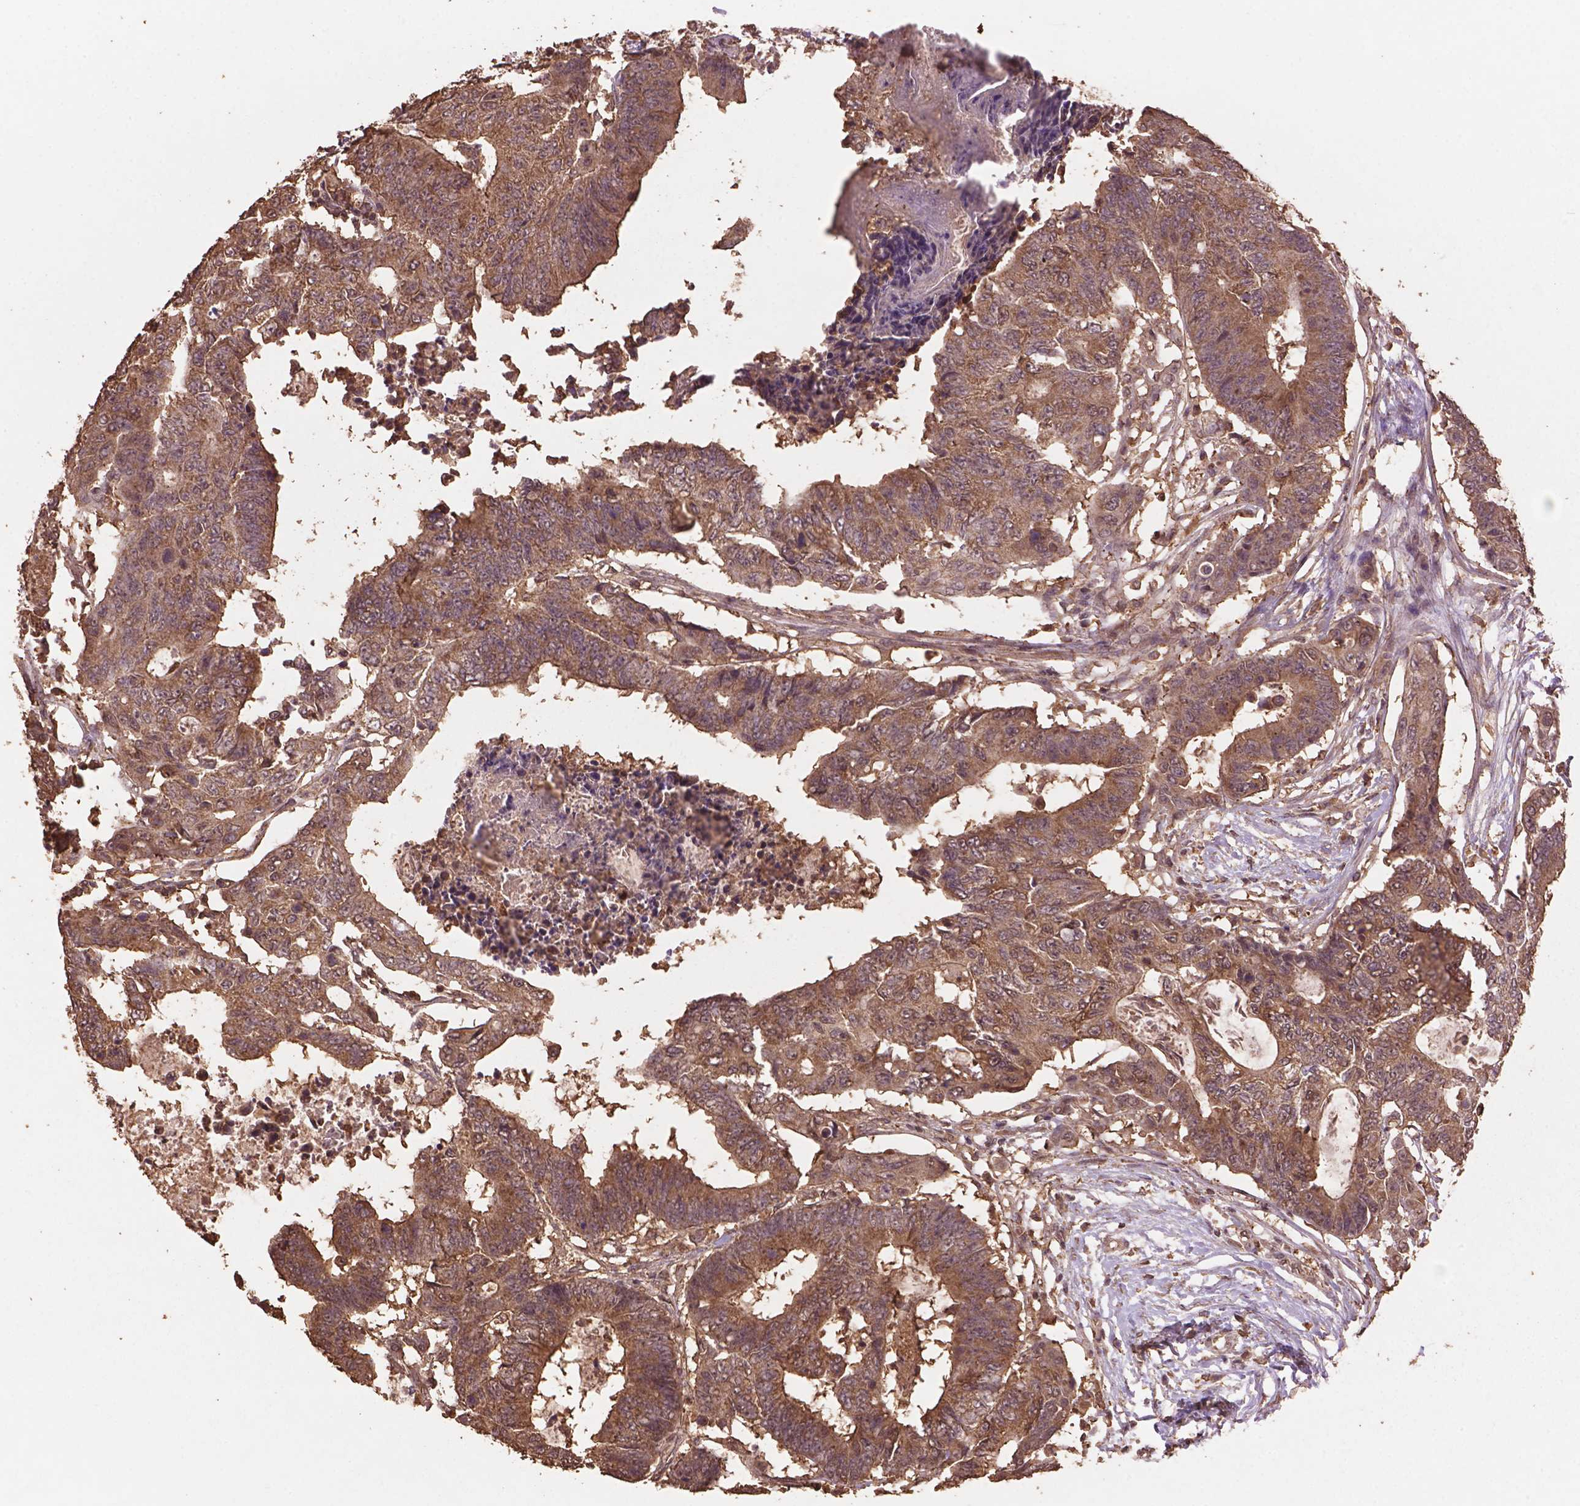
{"staining": {"intensity": "weak", "quantity": ">75%", "location": "cytoplasmic/membranous"}, "tissue": "colorectal cancer", "cell_type": "Tumor cells", "image_type": "cancer", "snomed": [{"axis": "morphology", "description": "Adenocarcinoma, NOS"}, {"axis": "topography", "description": "Colon"}], "caption": "Immunohistochemical staining of human colorectal cancer displays low levels of weak cytoplasmic/membranous positivity in about >75% of tumor cells.", "gene": "BABAM1", "patient": {"sex": "female", "age": 48}}